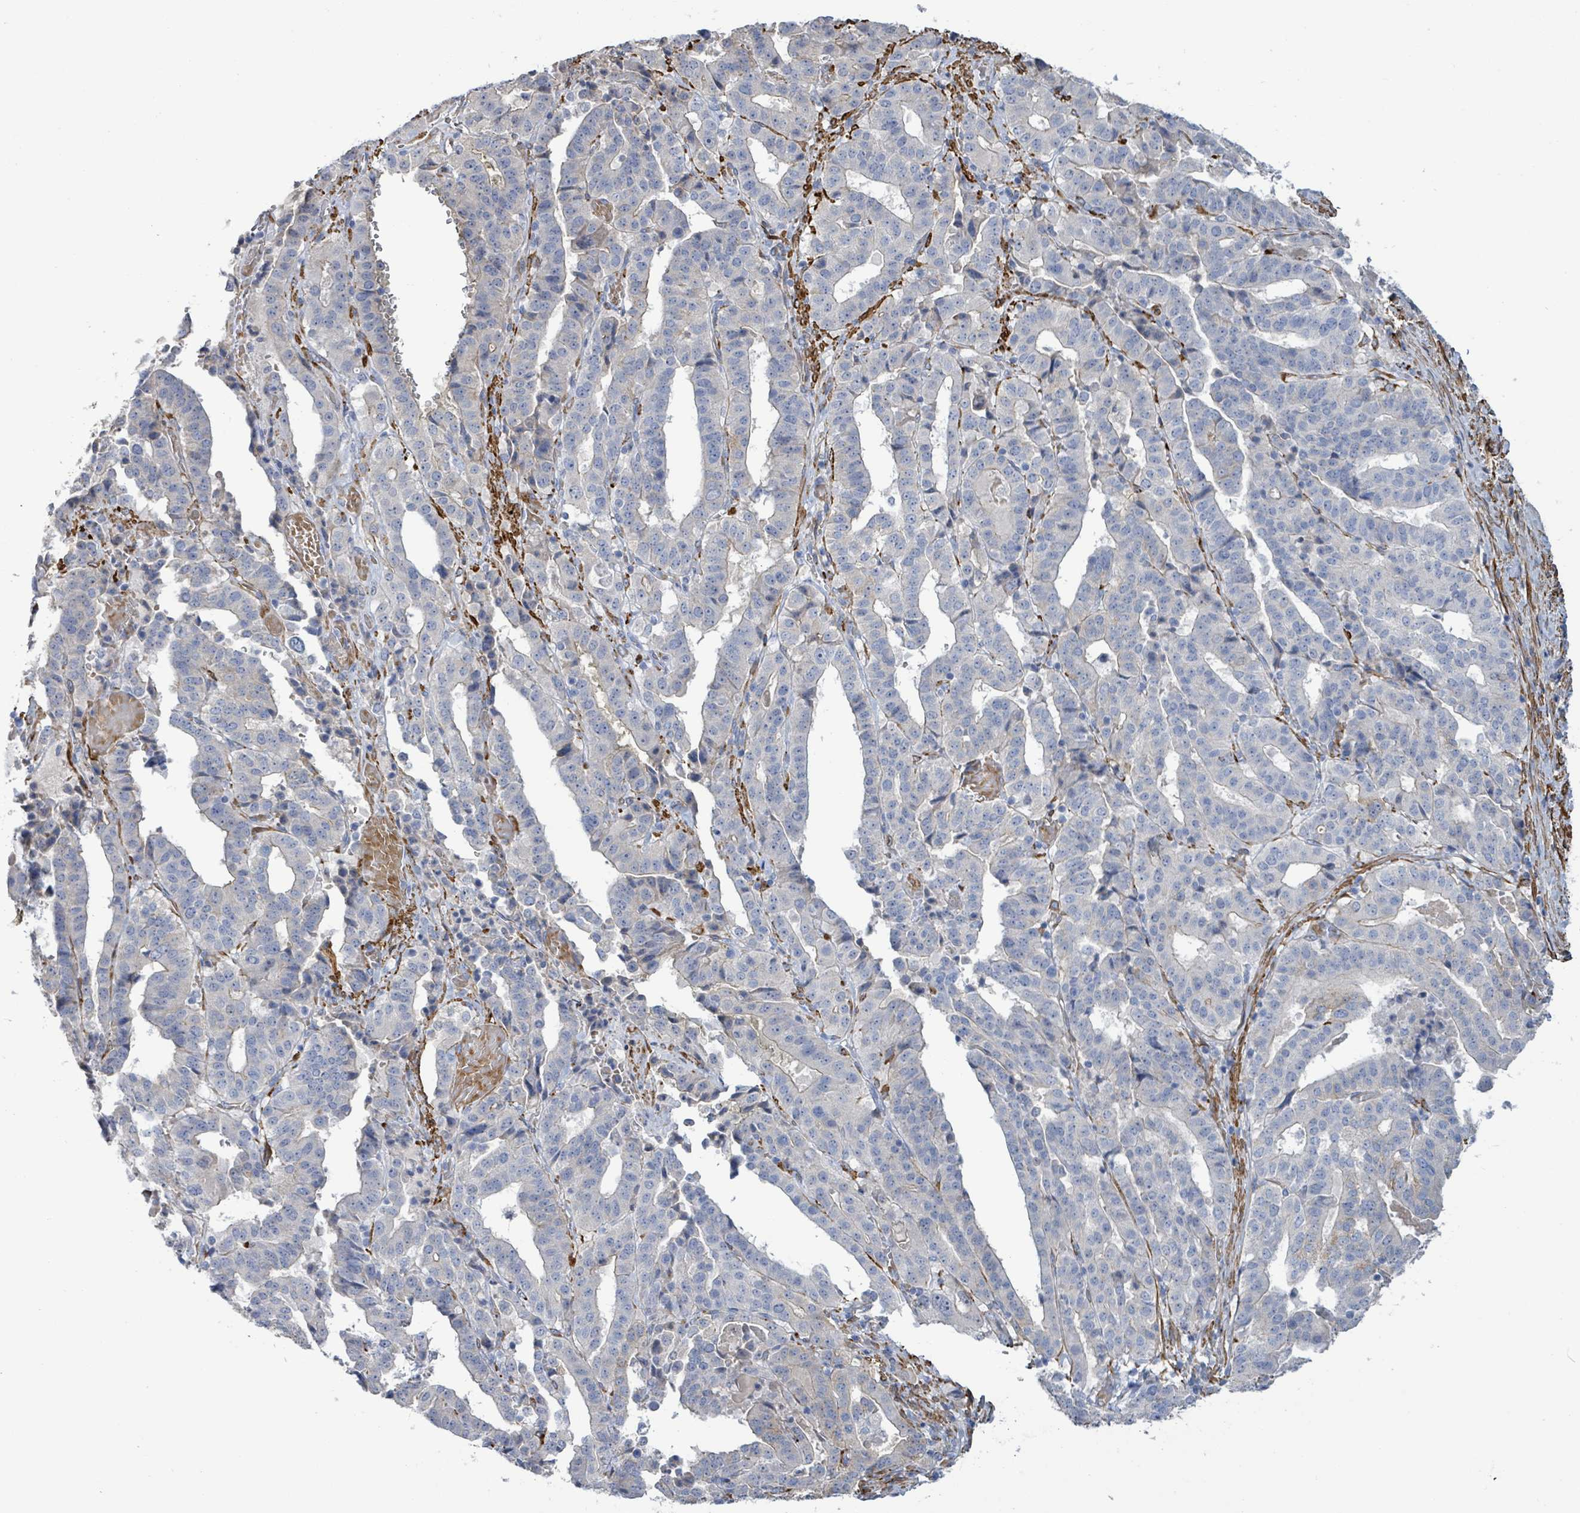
{"staining": {"intensity": "negative", "quantity": "none", "location": "none"}, "tissue": "stomach cancer", "cell_type": "Tumor cells", "image_type": "cancer", "snomed": [{"axis": "morphology", "description": "Adenocarcinoma, NOS"}, {"axis": "topography", "description": "Stomach"}], "caption": "A high-resolution image shows immunohistochemistry staining of adenocarcinoma (stomach), which exhibits no significant positivity in tumor cells.", "gene": "DMRTC1B", "patient": {"sex": "male", "age": 48}}